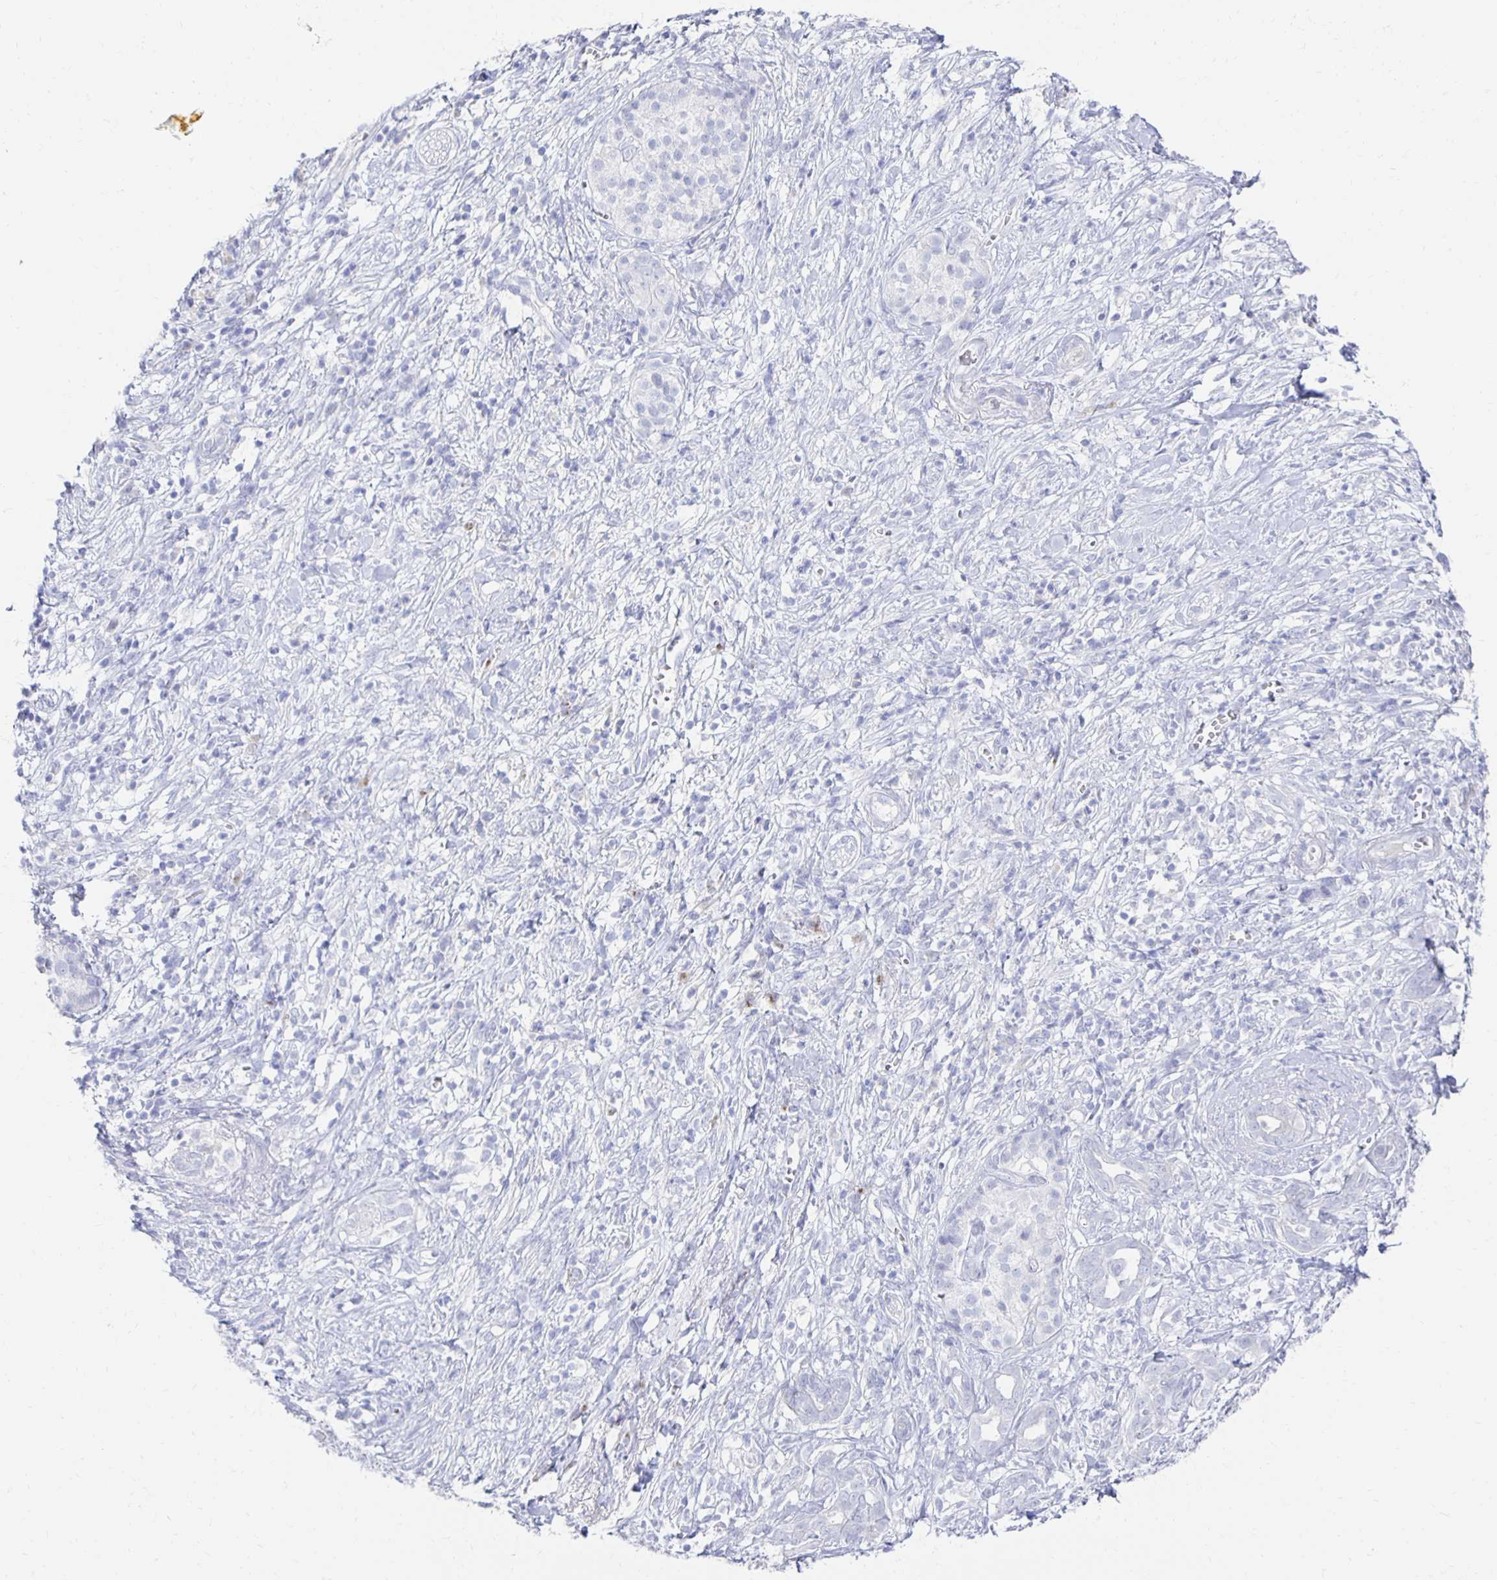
{"staining": {"intensity": "negative", "quantity": "none", "location": "none"}, "tissue": "pancreatic cancer", "cell_type": "Tumor cells", "image_type": "cancer", "snomed": [{"axis": "morphology", "description": "Adenocarcinoma, NOS"}, {"axis": "topography", "description": "Pancreas"}], "caption": "Pancreatic cancer stained for a protein using immunohistochemistry reveals no positivity tumor cells.", "gene": "PRDM7", "patient": {"sex": "male", "age": 61}}